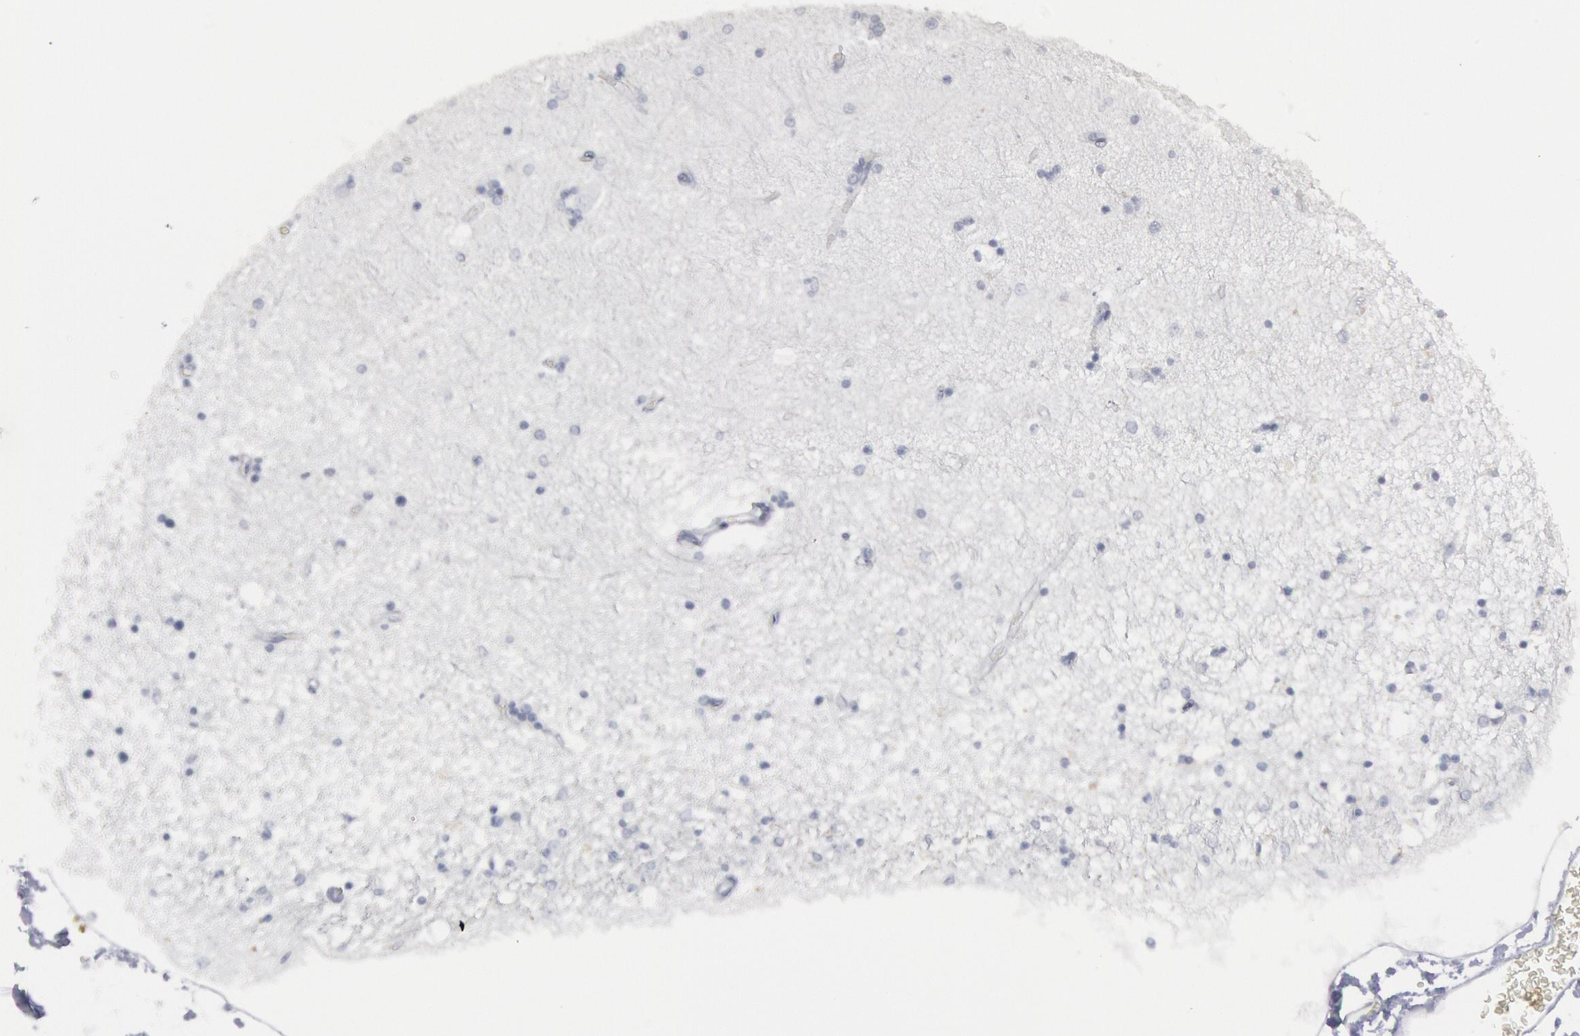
{"staining": {"intensity": "negative", "quantity": "none", "location": "none"}, "tissue": "hippocampus", "cell_type": "Glial cells", "image_type": "normal", "snomed": [{"axis": "morphology", "description": "Normal tissue, NOS"}, {"axis": "topography", "description": "Hippocampus"}], "caption": "This image is of normal hippocampus stained with IHC to label a protein in brown with the nuclei are counter-stained blue. There is no expression in glial cells.", "gene": "DMC1", "patient": {"sex": "female", "age": 54}}